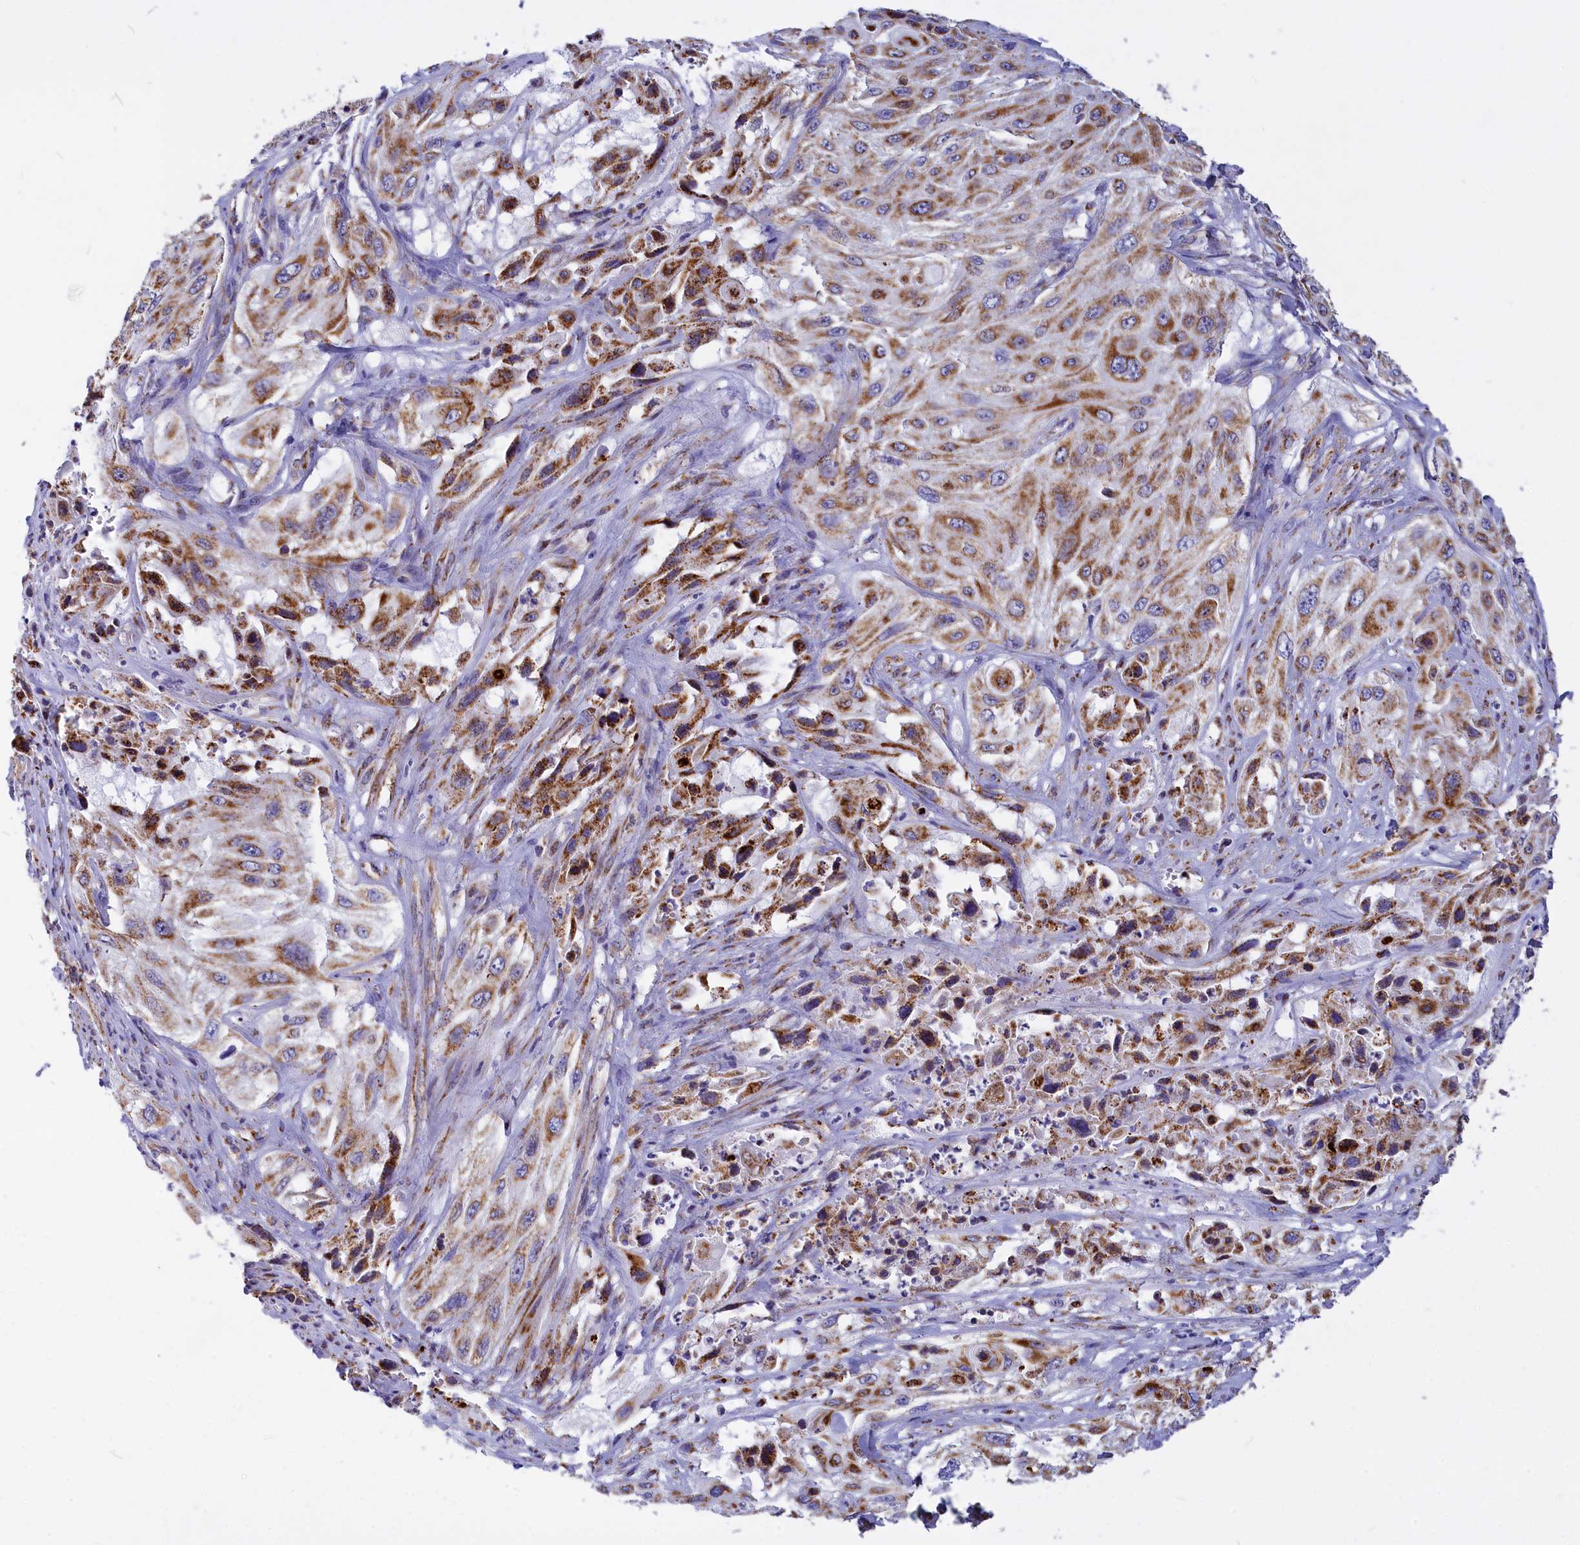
{"staining": {"intensity": "strong", "quantity": ">75%", "location": "cytoplasmic/membranous"}, "tissue": "cervical cancer", "cell_type": "Tumor cells", "image_type": "cancer", "snomed": [{"axis": "morphology", "description": "Squamous cell carcinoma, NOS"}, {"axis": "topography", "description": "Cervix"}], "caption": "Immunohistochemistry (IHC) (DAB) staining of human cervical squamous cell carcinoma exhibits strong cytoplasmic/membranous protein positivity in approximately >75% of tumor cells.", "gene": "VDAC2", "patient": {"sex": "female", "age": 42}}